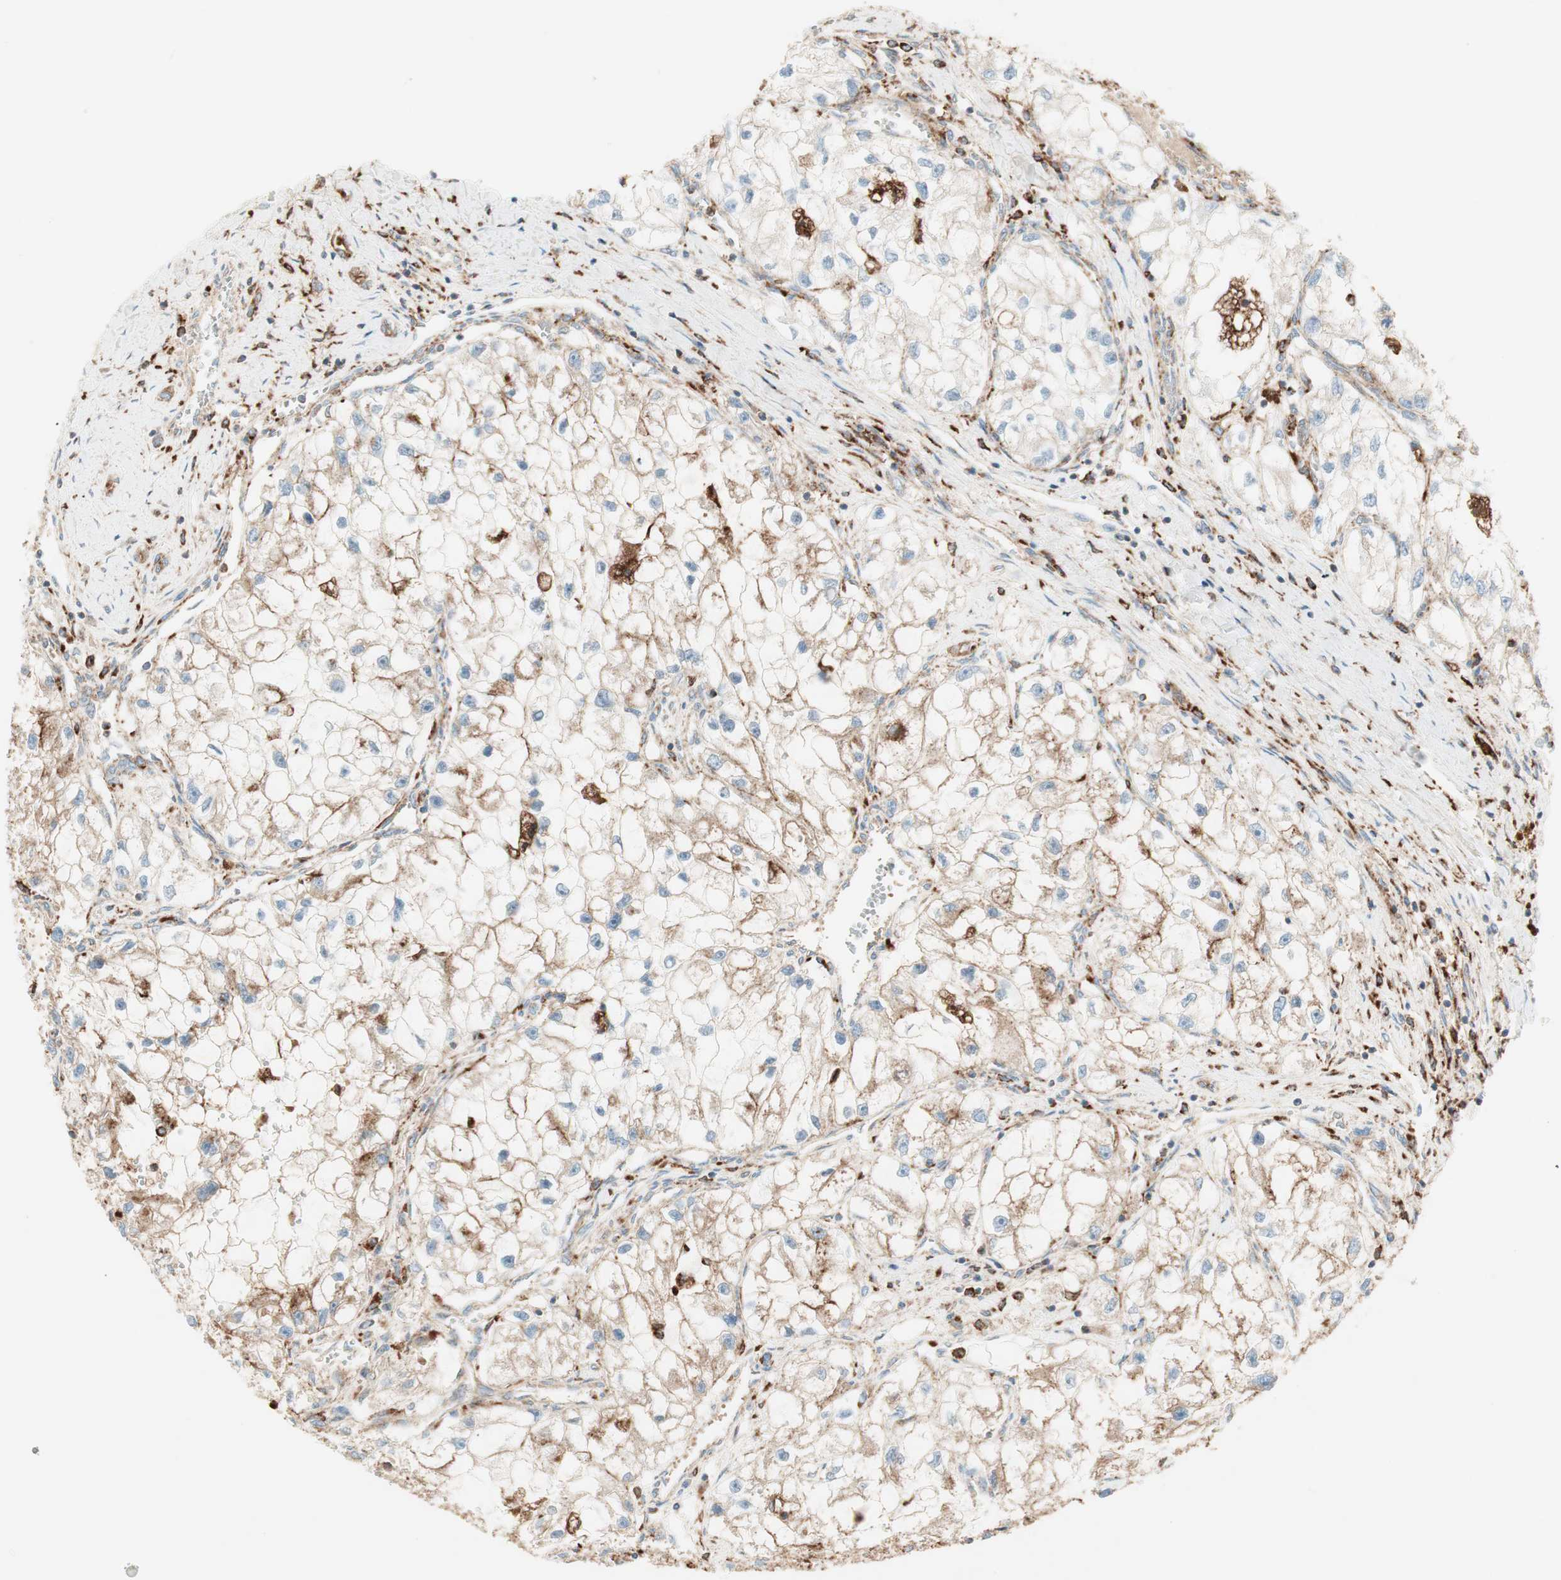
{"staining": {"intensity": "negative", "quantity": "none", "location": "none"}, "tissue": "renal cancer", "cell_type": "Tumor cells", "image_type": "cancer", "snomed": [{"axis": "morphology", "description": "Adenocarcinoma, NOS"}, {"axis": "topography", "description": "Kidney"}], "caption": "IHC photomicrograph of neoplastic tissue: human adenocarcinoma (renal) stained with DAB (3,3'-diaminobenzidine) shows no significant protein positivity in tumor cells. (DAB (3,3'-diaminobenzidine) IHC visualized using brightfield microscopy, high magnification).", "gene": "ATP6V1G1", "patient": {"sex": "female", "age": 70}}